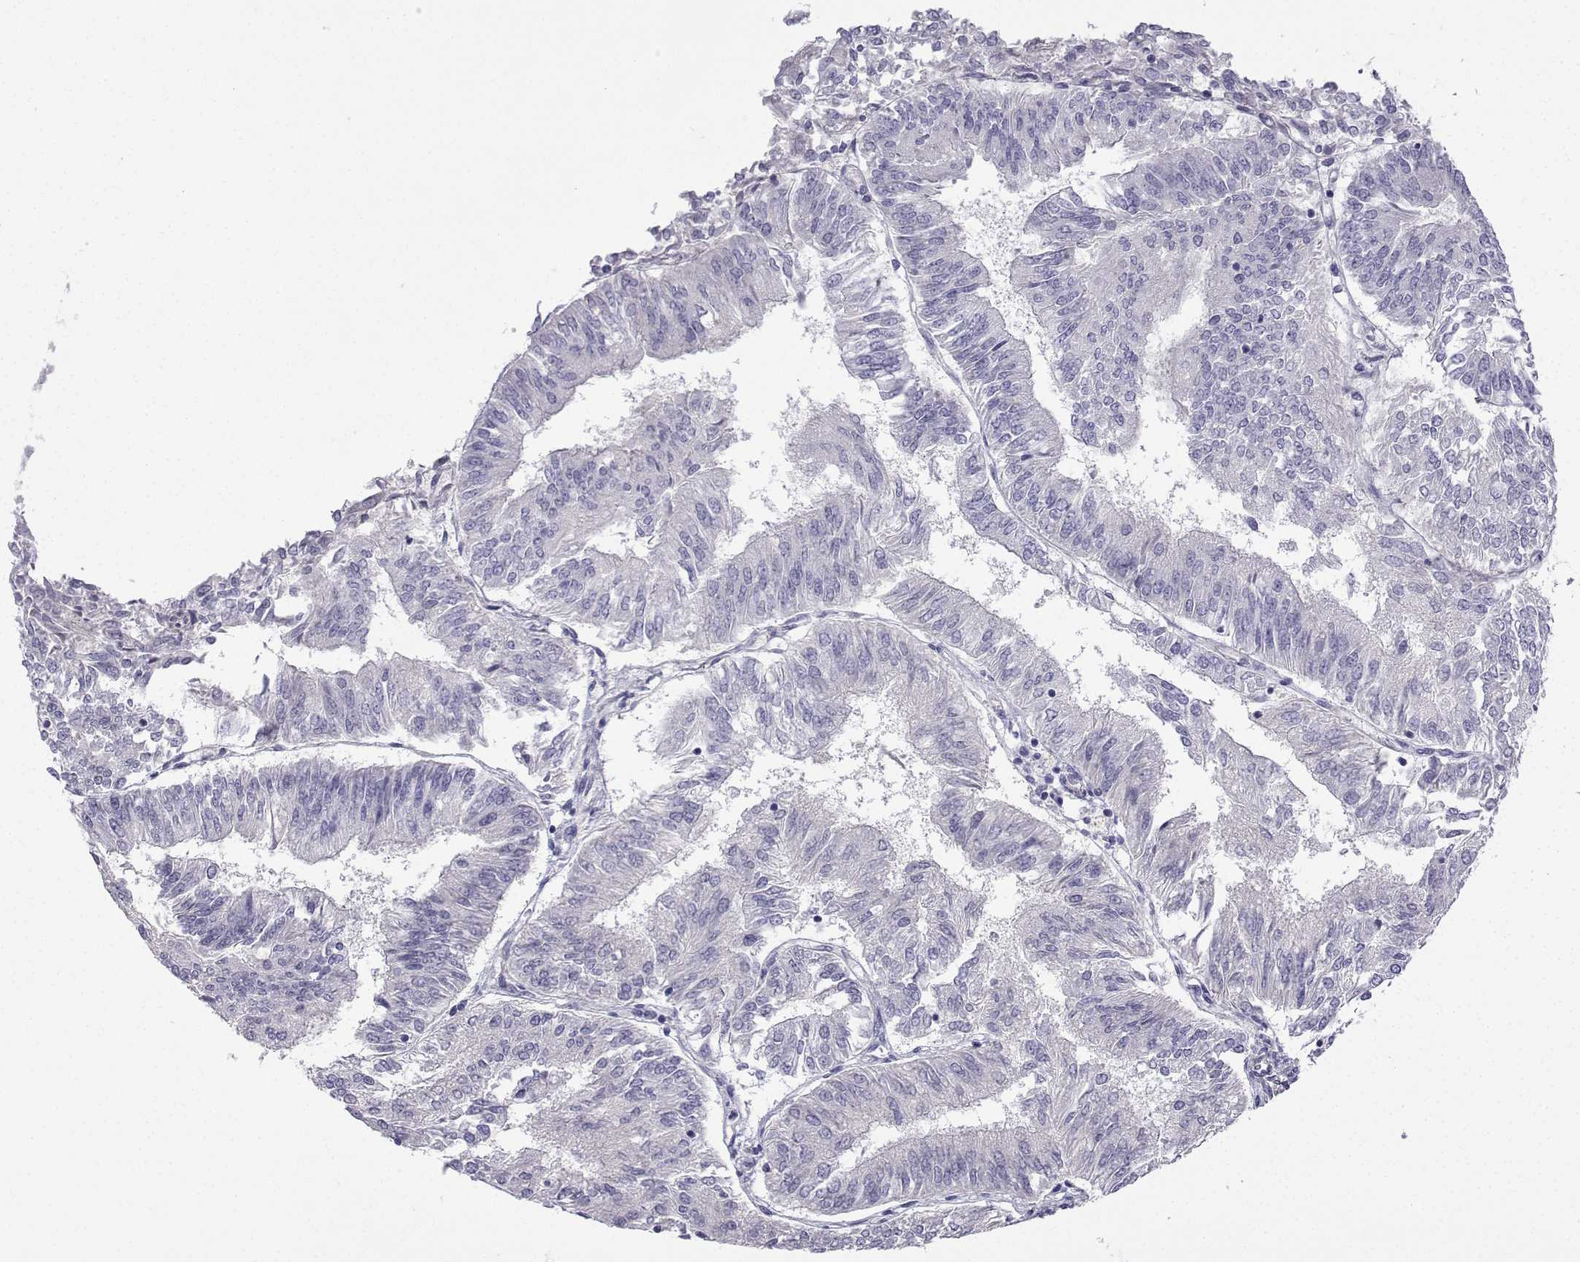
{"staining": {"intensity": "negative", "quantity": "none", "location": "none"}, "tissue": "endometrial cancer", "cell_type": "Tumor cells", "image_type": "cancer", "snomed": [{"axis": "morphology", "description": "Adenocarcinoma, NOS"}, {"axis": "topography", "description": "Endometrium"}], "caption": "IHC histopathology image of neoplastic tissue: human adenocarcinoma (endometrial) stained with DAB (3,3'-diaminobenzidine) exhibits no significant protein staining in tumor cells.", "gene": "SPACA7", "patient": {"sex": "female", "age": 58}}